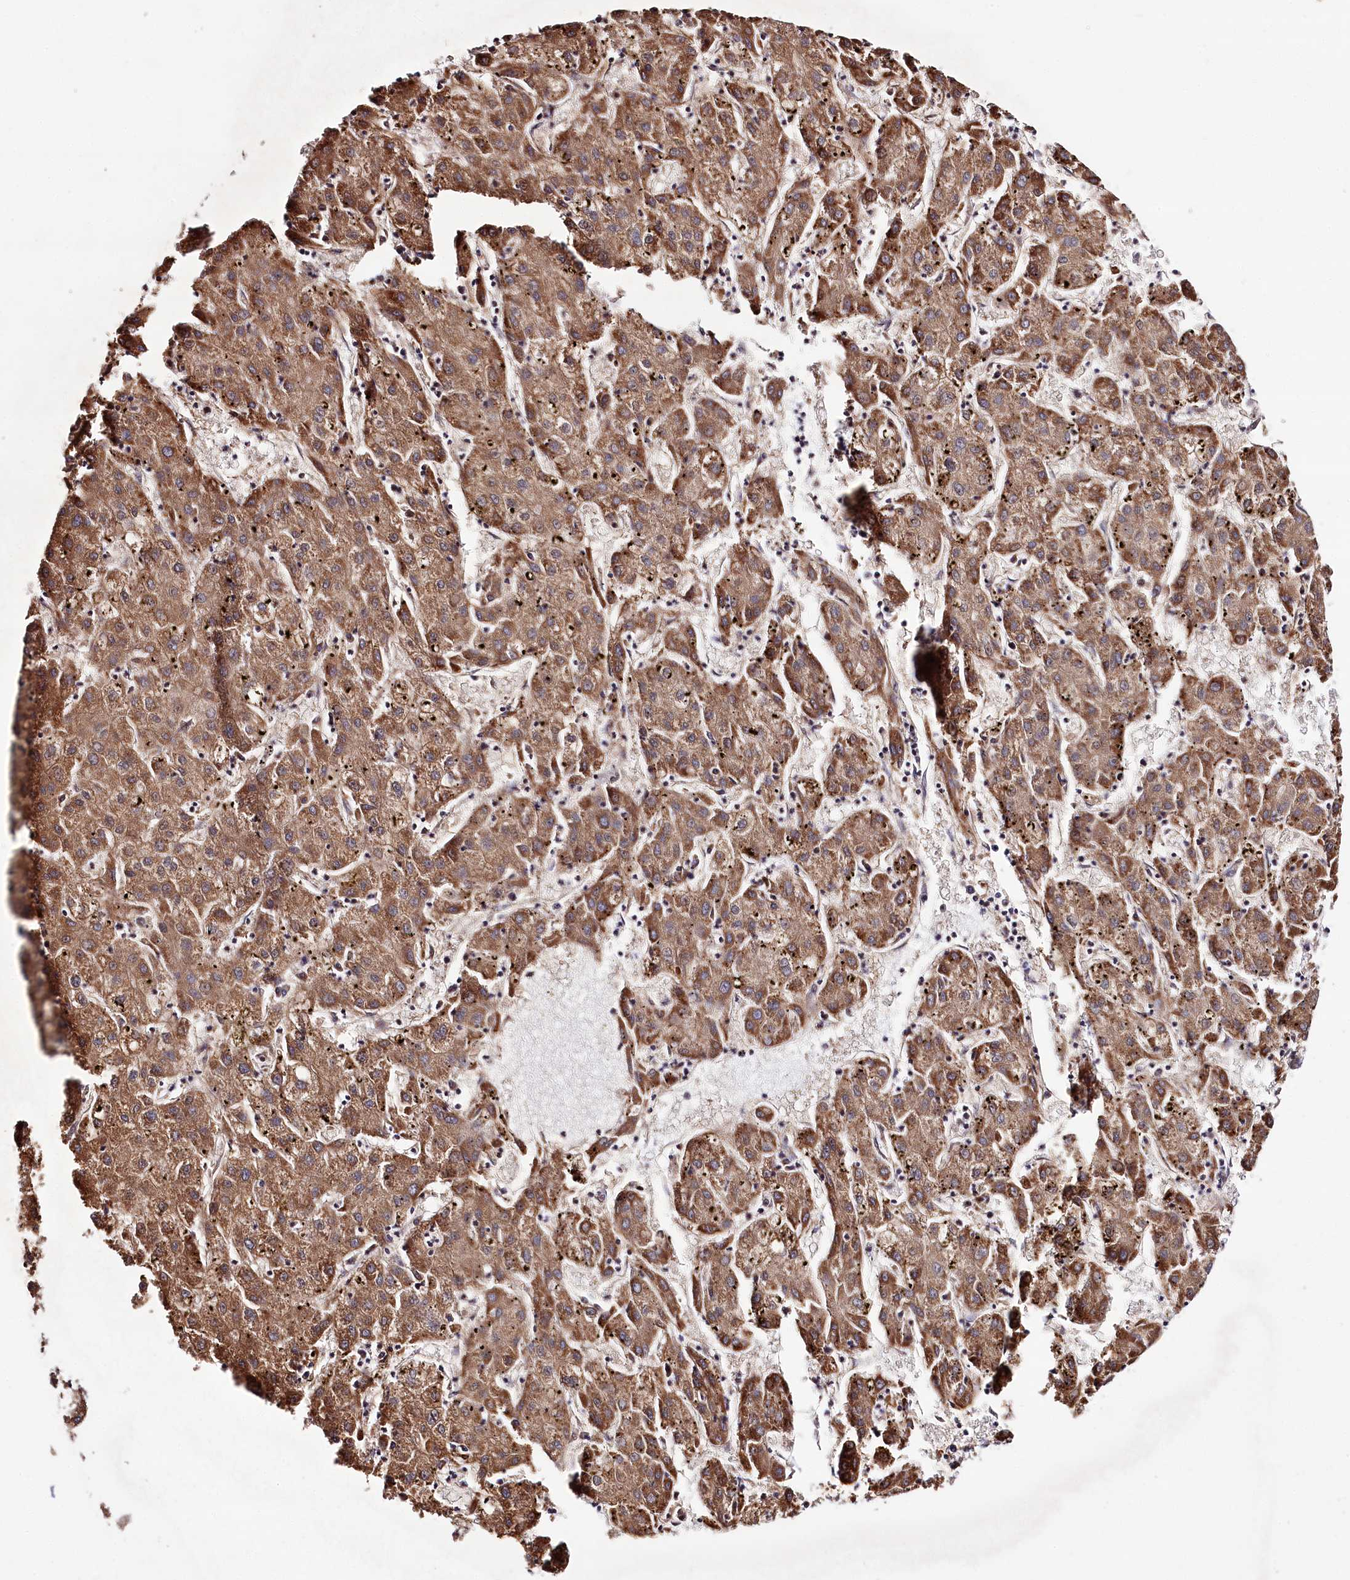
{"staining": {"intensity": "strong", "quantity": ">75%", "location": "cytoplasmic/membranous"}, "tissue": "liver cancer", "cell_type": "Tumor cells", "image_type": "cancer", "snomed": [{"axis": "morphology", "description": "Carcinoma, Hepatocellular, NOS"}, {"axis": "topography", "description": "Liver"}], "caption": "Immunohistochemistry (IHC) image of human liver cancer stained for a protein (brown), which reveals high levels of strong cytoplasmic/membranous expression in about >75% of tumor cells.", "gene": "WWC1", "patient": {"sex": "male", "age": 72}}